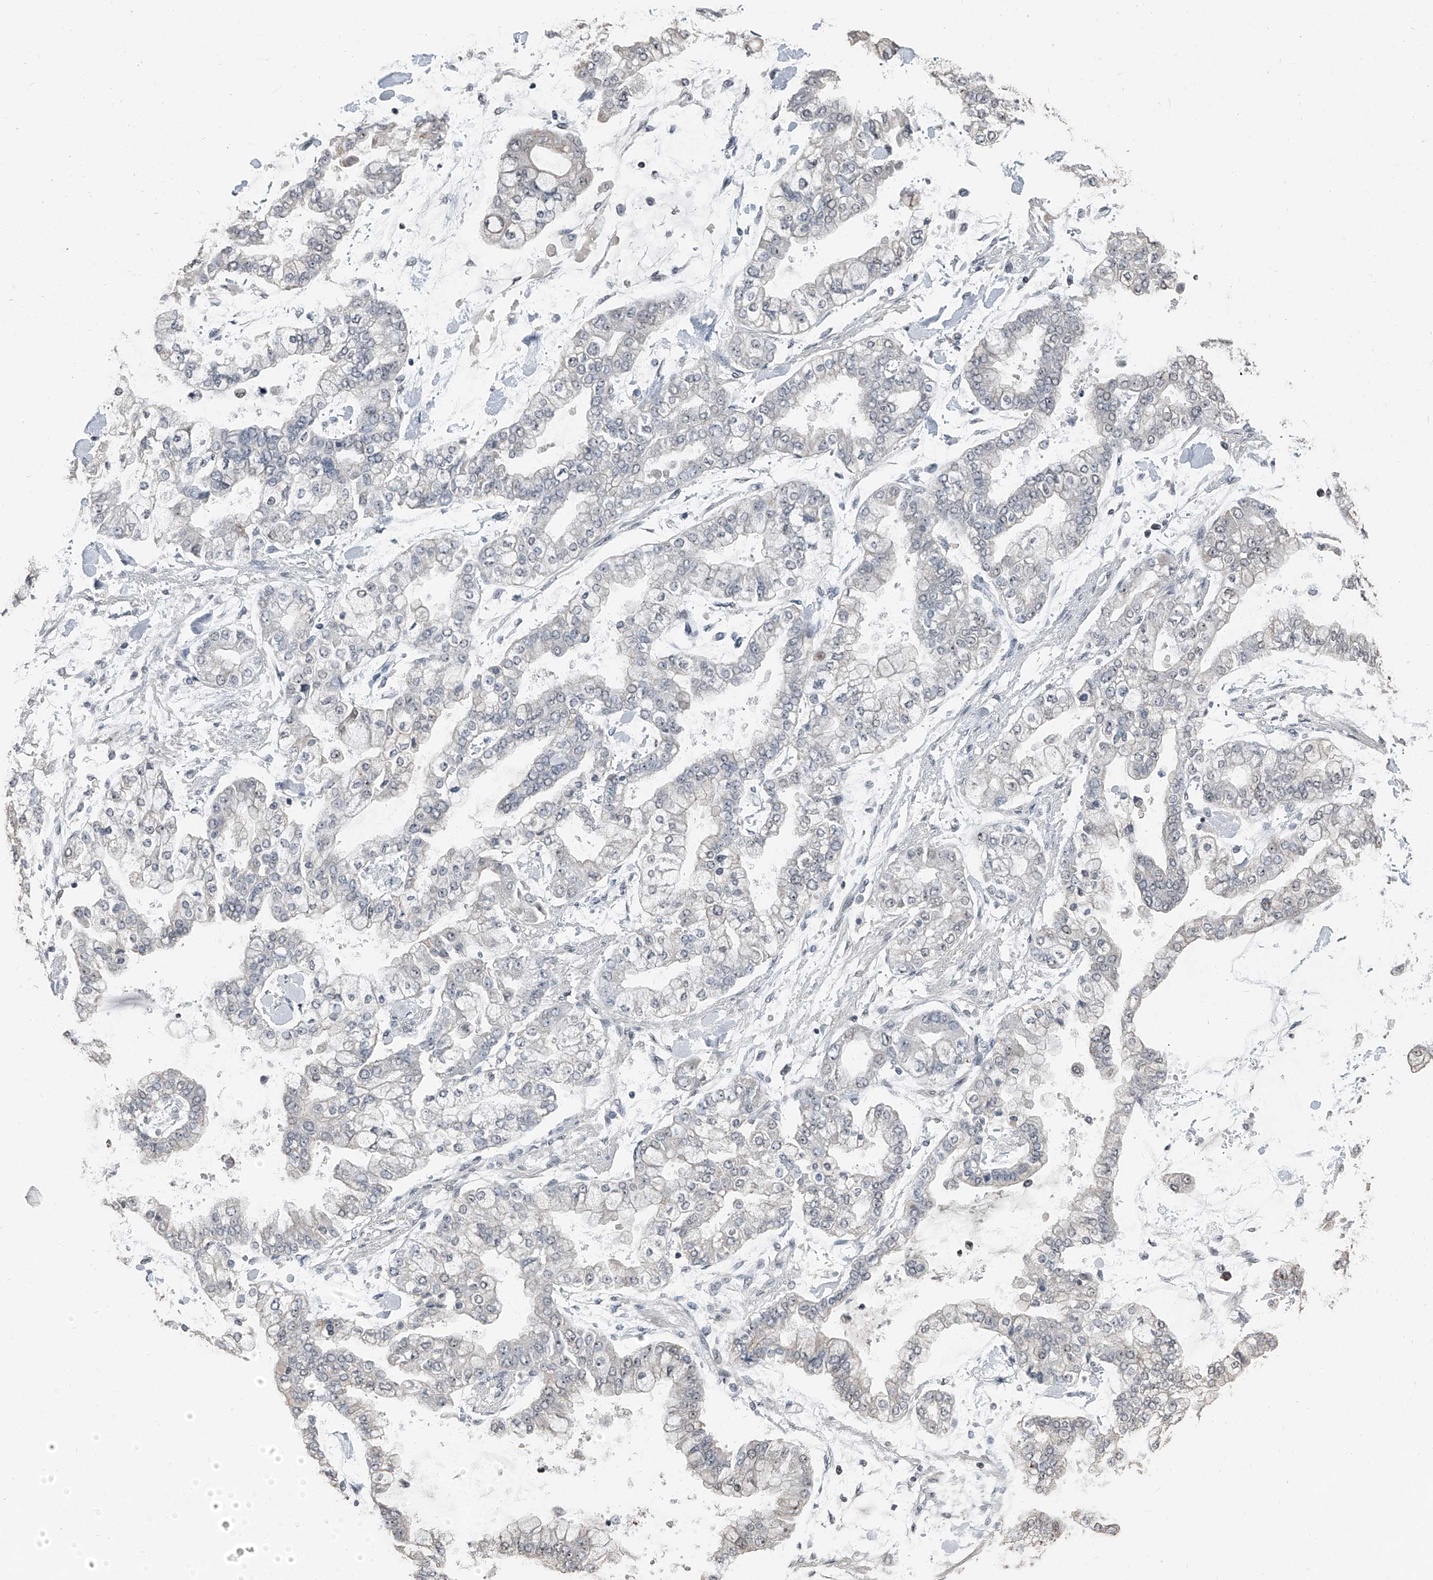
{"staining": {"intensity": "weak", "quantity": "<25%", "location": "cytoplasmic/membranous,nuclear"}, "tissue": "stomach cancer", "cell_type": "Tumor cells", "image_type": "cancer", "snomed": [{"axis": "morphology", "description": "Normal tissue, NOS"}, {"axis": "morphology", "description": "Adenocarcinoma, NOS"}, {"axis": "topography", "description": "Stomach, upper"}, {"axis": "topography", "description": "Stomach"}], "caption": "Stomach cancer was stained to show a protein in brown. There is no significant expression in tumor cells. (IHC, brightfield microscopy, high magnification).", "gene": "TCOF1", "patient": {"sex": "male", "age": 76}}